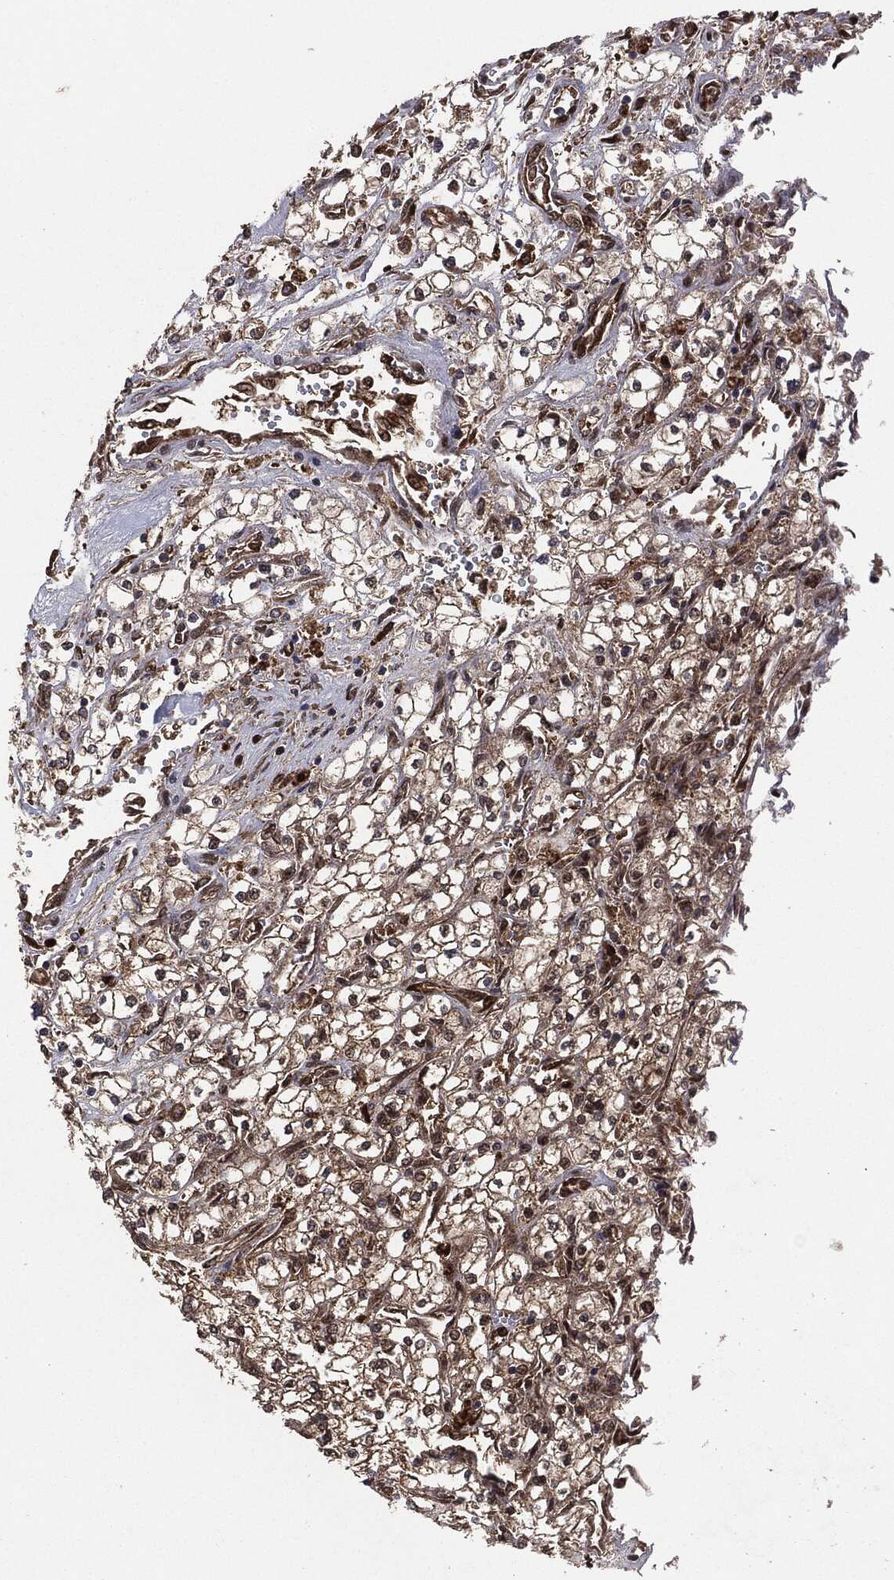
{"staining": {"intensity": "moderate", "quantity": "25%-75%", "location": "cytoplasmic/membranous"}, "tissue": "renal cancer", "cell_type": "Tumor cells", "image_type": "cancer", "snomed": [{"axis": "morphology", "description": "Adenocarcinoma, NOS"}, {"axis": "topography", "description": "Kidney"}], "caption": "Immunohistochemical staining of human renal cancer (adenocarcinoma) demonstrates medium levels of moderate cytoplasmic/membranous protein positivity in approximately 25%-75% of tumor cells.", "gene": "NME1", "patient": {"sex": "male", "age": 80}}